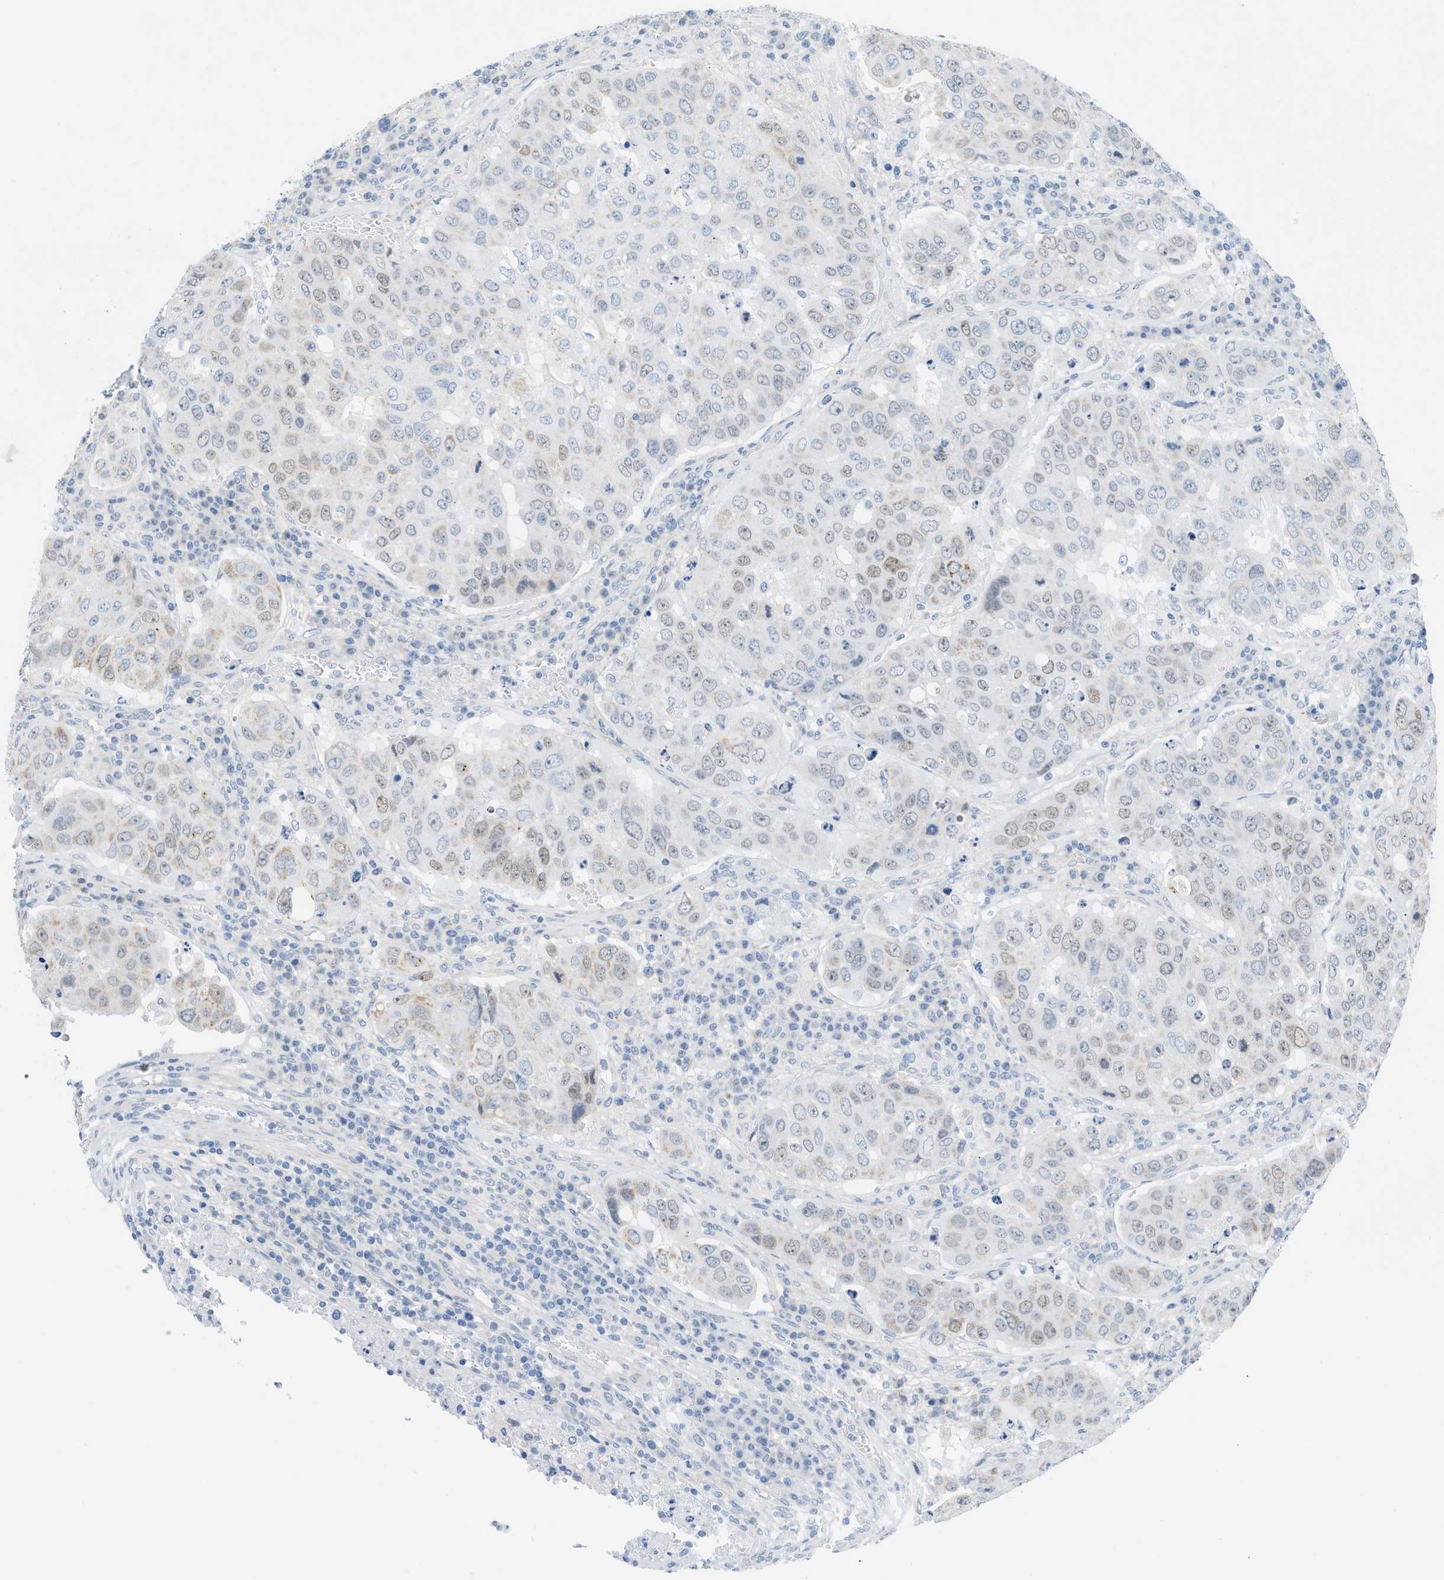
{"staining": {"intensity": "weak", "quantity": "<25%", "location": "nuclear"}, "tissue": "urothelial cancer", "cell_type": "Tumor cells", "image_type": "cancer", "snomed": [{"axis": "morphology", "description": "Urothelial carcinoma, High grade"}, {"axis": "topography", "description": "Lymph node"}, {"axis": "topography", "description": "Urinary bladder"}], "caption": "High magnification brightfield microscopy of urothelial carcinoma (high-grade) stained with DAB (3,3'-diaminobenzidine) (brown) and counterstained with hematoxylin (blue): tumor cells show no significant staining. Nuclei are stained in blue.", "gene": "HLTF", "patient": {"sex": "male", "age": 51}}